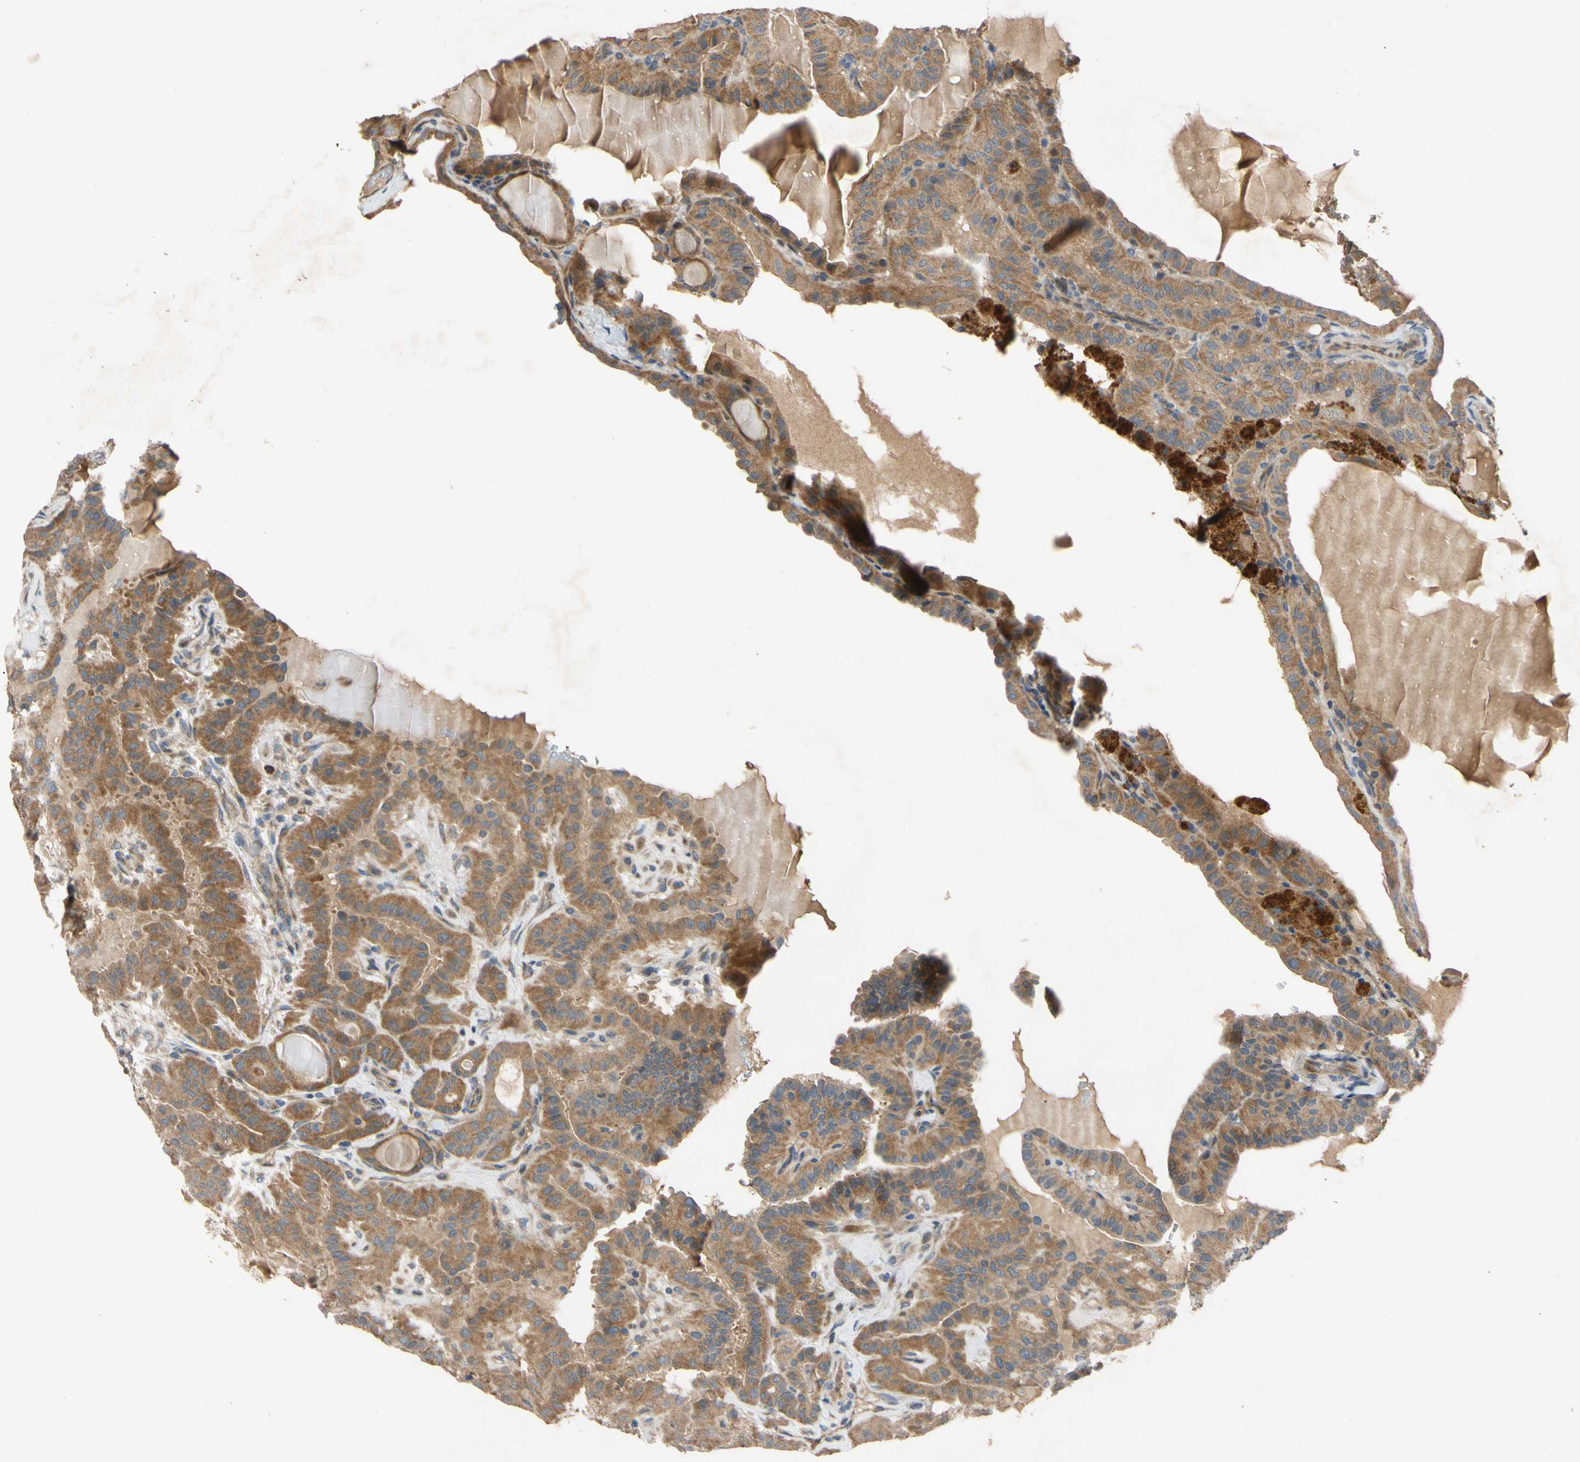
{"staining": {"intensity": "moderate", "quantity": ">75%", "location": "cytoplasmic/membranous"}, "tissue": "thyroid cancer", "cell_type": "Tumor cells", "image_type": "cancer", "snomed": [{"axis": "morphology", "description": "Papillary adenocarcinoma, NOS"}, {"axis": "topography", "description": "Thyroid gland"}], "caption": "The histopathology image exhibits a brown stain indicating the presence of a protein in the cytoplasmic/membranous of tumor cells in thyroid cancer (papillary adenocarcinoma).", "gene": "MBTPS2", "patient": {"sex": "male", "age": 77}}